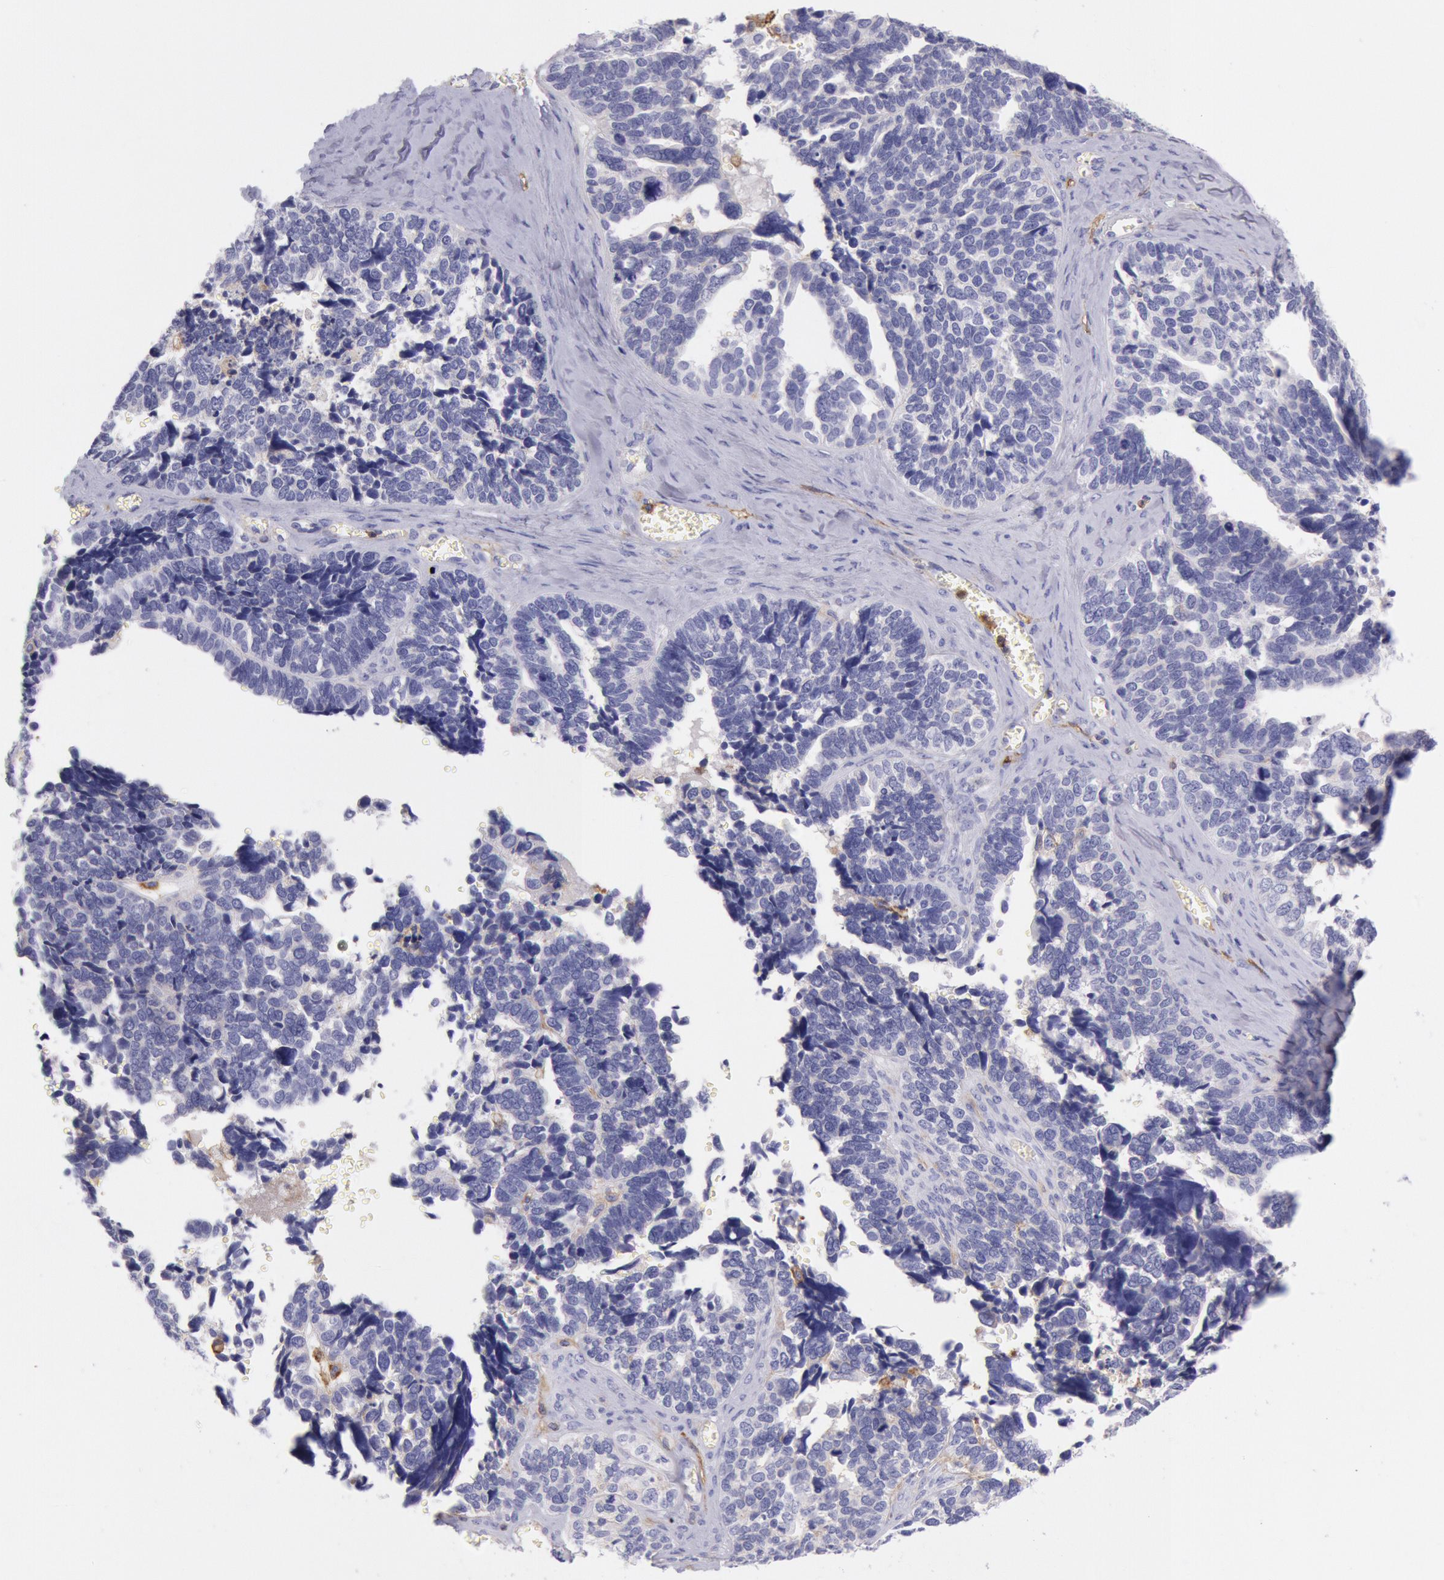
{"staining": {"intensity": "negative", "quantity": "none", "location": "none"}, "tissue": "ovarian cancer", "cell_type": "Tumor cells", "image_type": "cancer", "snomed": [{"axis": "morphology", "description": "Cystadenocarcinoma, serous, NOS"}, {"axis": "topography", "description": "Ovary"}], "caption": "Tumor cells are negative for protein expression in human ovarian serous cystadenocarcinoma.", "gene": "LYN", "patient": {"sex": "female", "age": 77}}